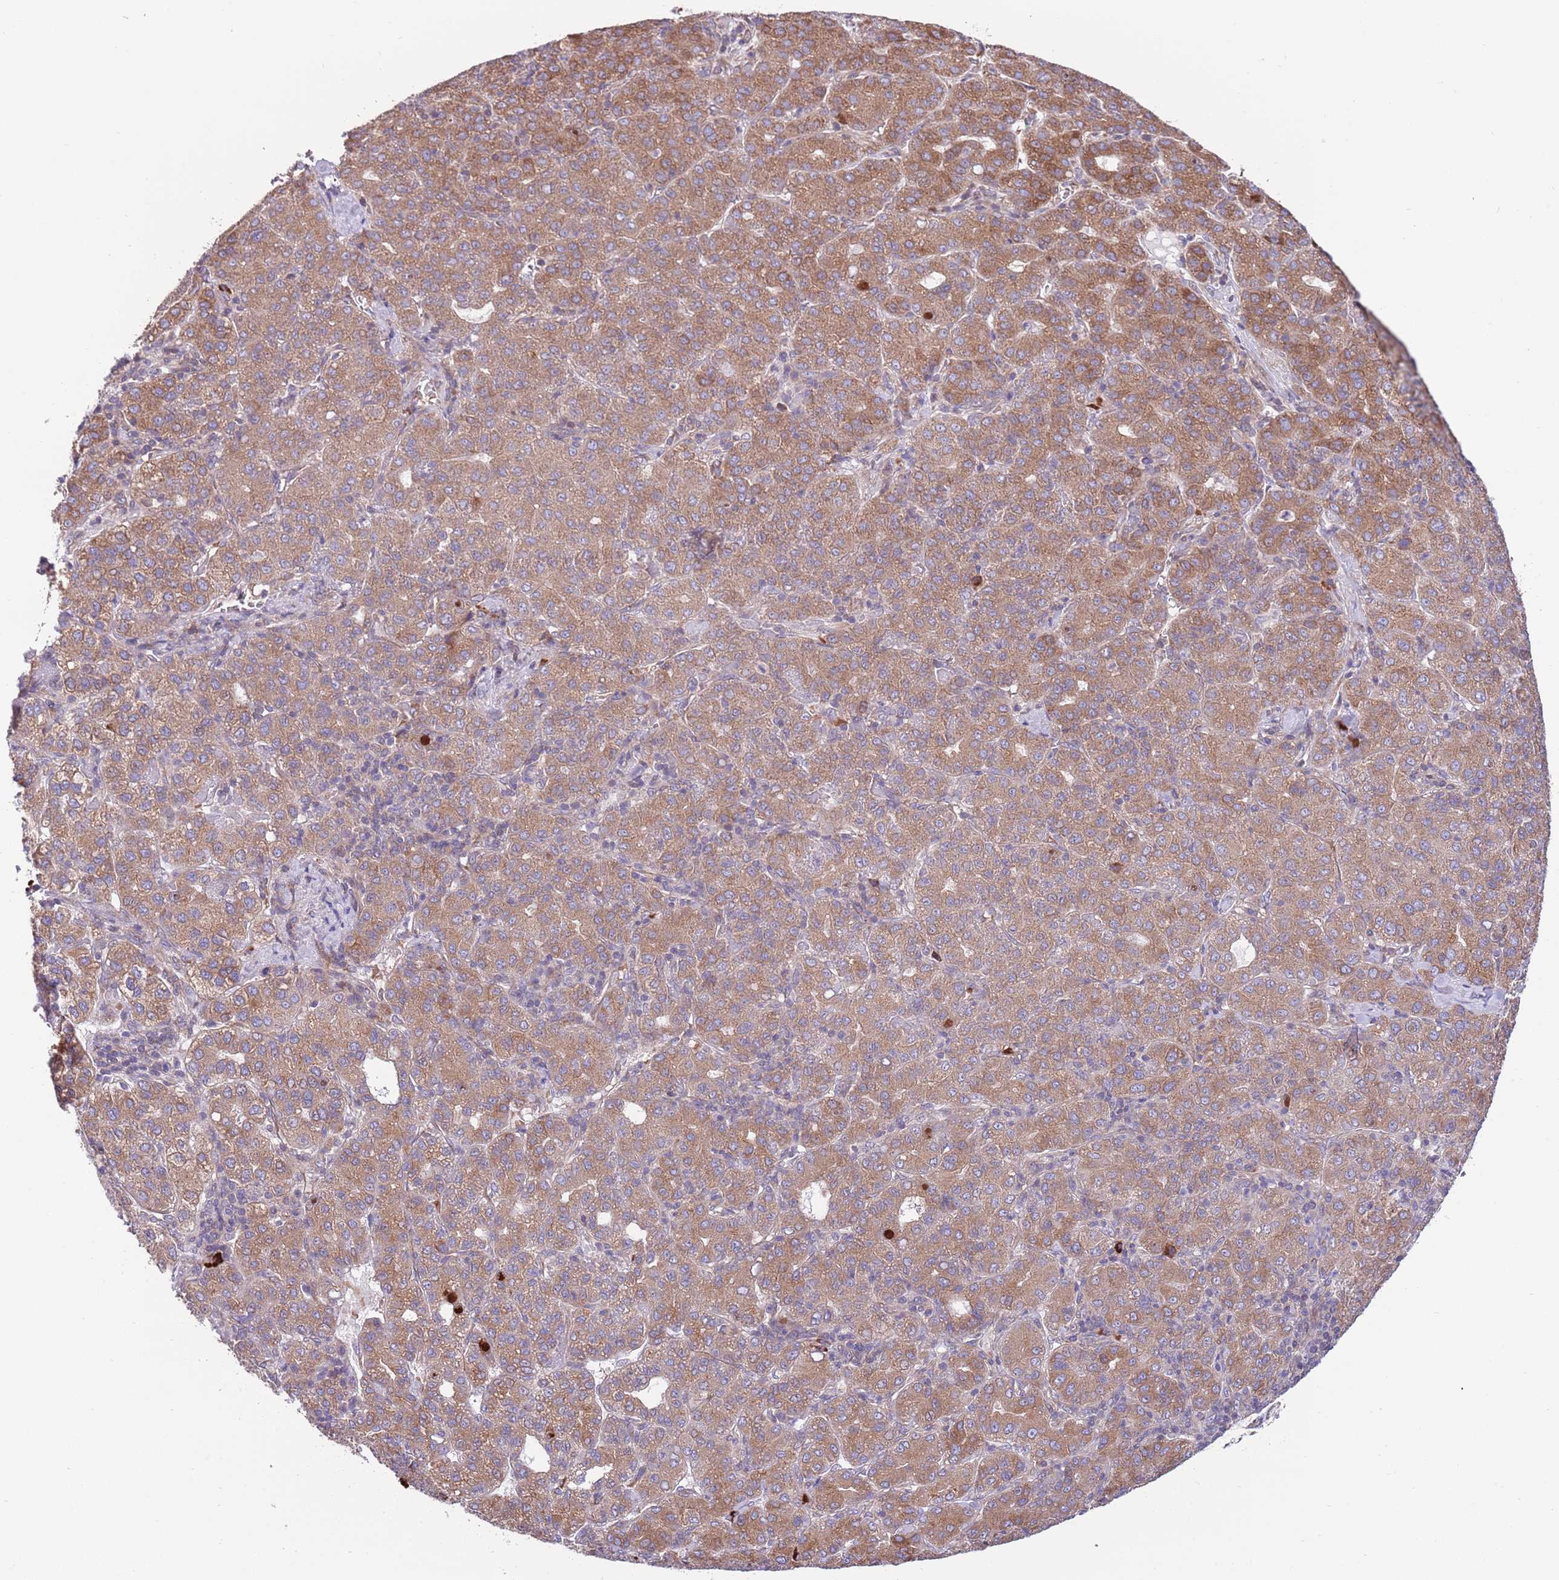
{"staining": {"intensity": "moderate", "quantity": ">75%", "location": "cytoplasmic/membranous"}, "tissue": "liver cancer", "cell_type": "Tumor cells", "image_type": "cancer", "snomed": [{"axis": "morphology", "description": "Carcinoma, Hepatocellular, NOS"}, {"axis": "topography", "description": "Liver"}], "caption": "DAB immunohistochemical staining of human liver hepatocellular carcinoma exhibits moderate cytoplasmic/membranous protein expression in approximately >75% of tumor cells.", "gene": "DAND5", "patient": {"sex": "male", "age": 65}}